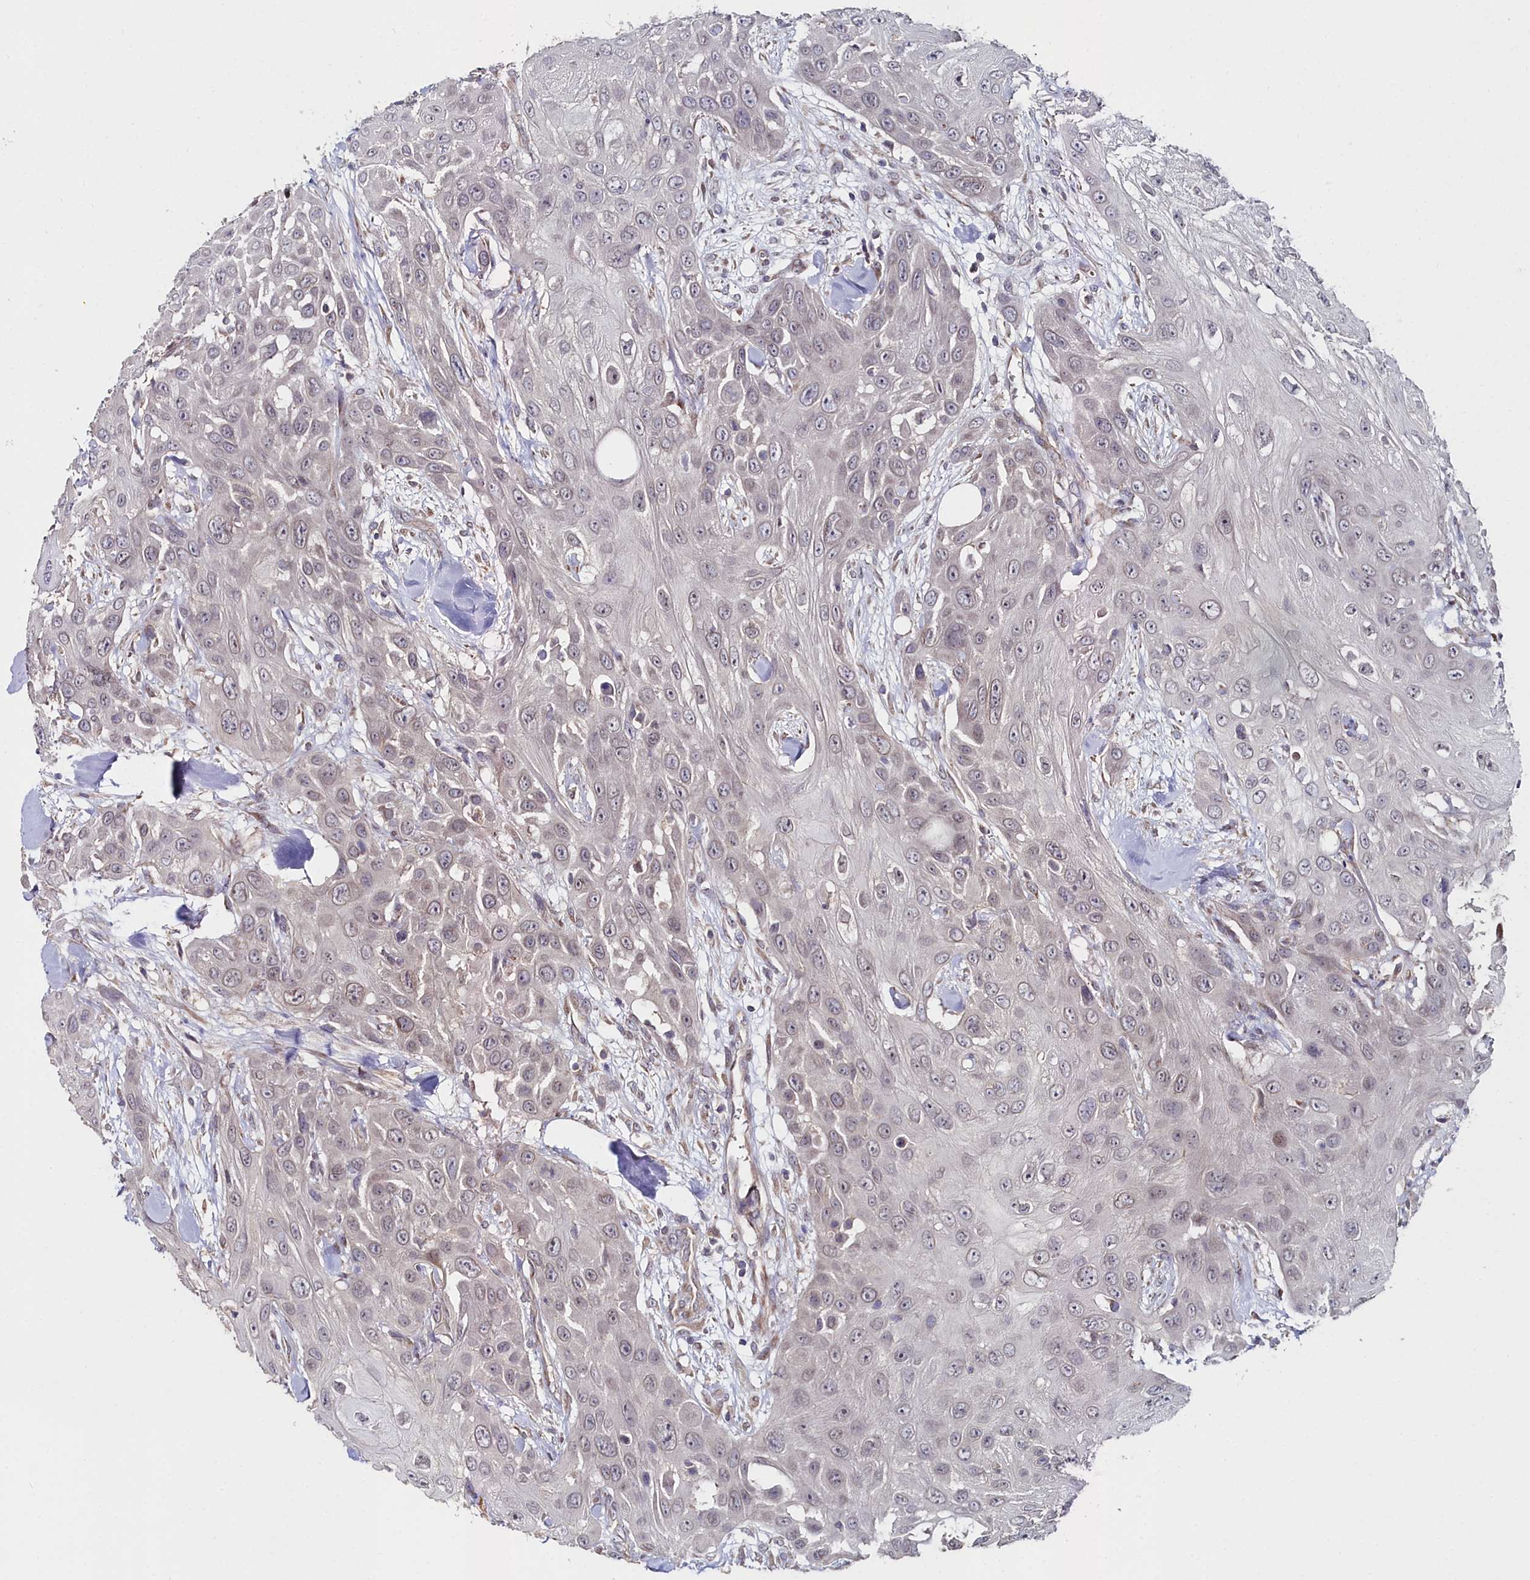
{"staining": {"intensity": "weak", "quantity": "<25%", "location": "nuclear"}, "tissue": "head and neck cancer", "cell_type": "Tumor cells", "image_type": "cancer", "snomed": [{"axis": "morphology", "description": "Squamous cell carcinoma, NOS"}, {"axis": "topography", "description": "Head-Neck"}], "caption": "DAB immunohistochemical staining of head and neck cancer (squamous cell carcinoma) displays no significant expression in tumor cells. (DAB immunohistochemistry (IHC) visualized using brightfield microscopy, high magnification).", "gene": "C4orf19", "patient": {"sex": "male", "age": 81}}